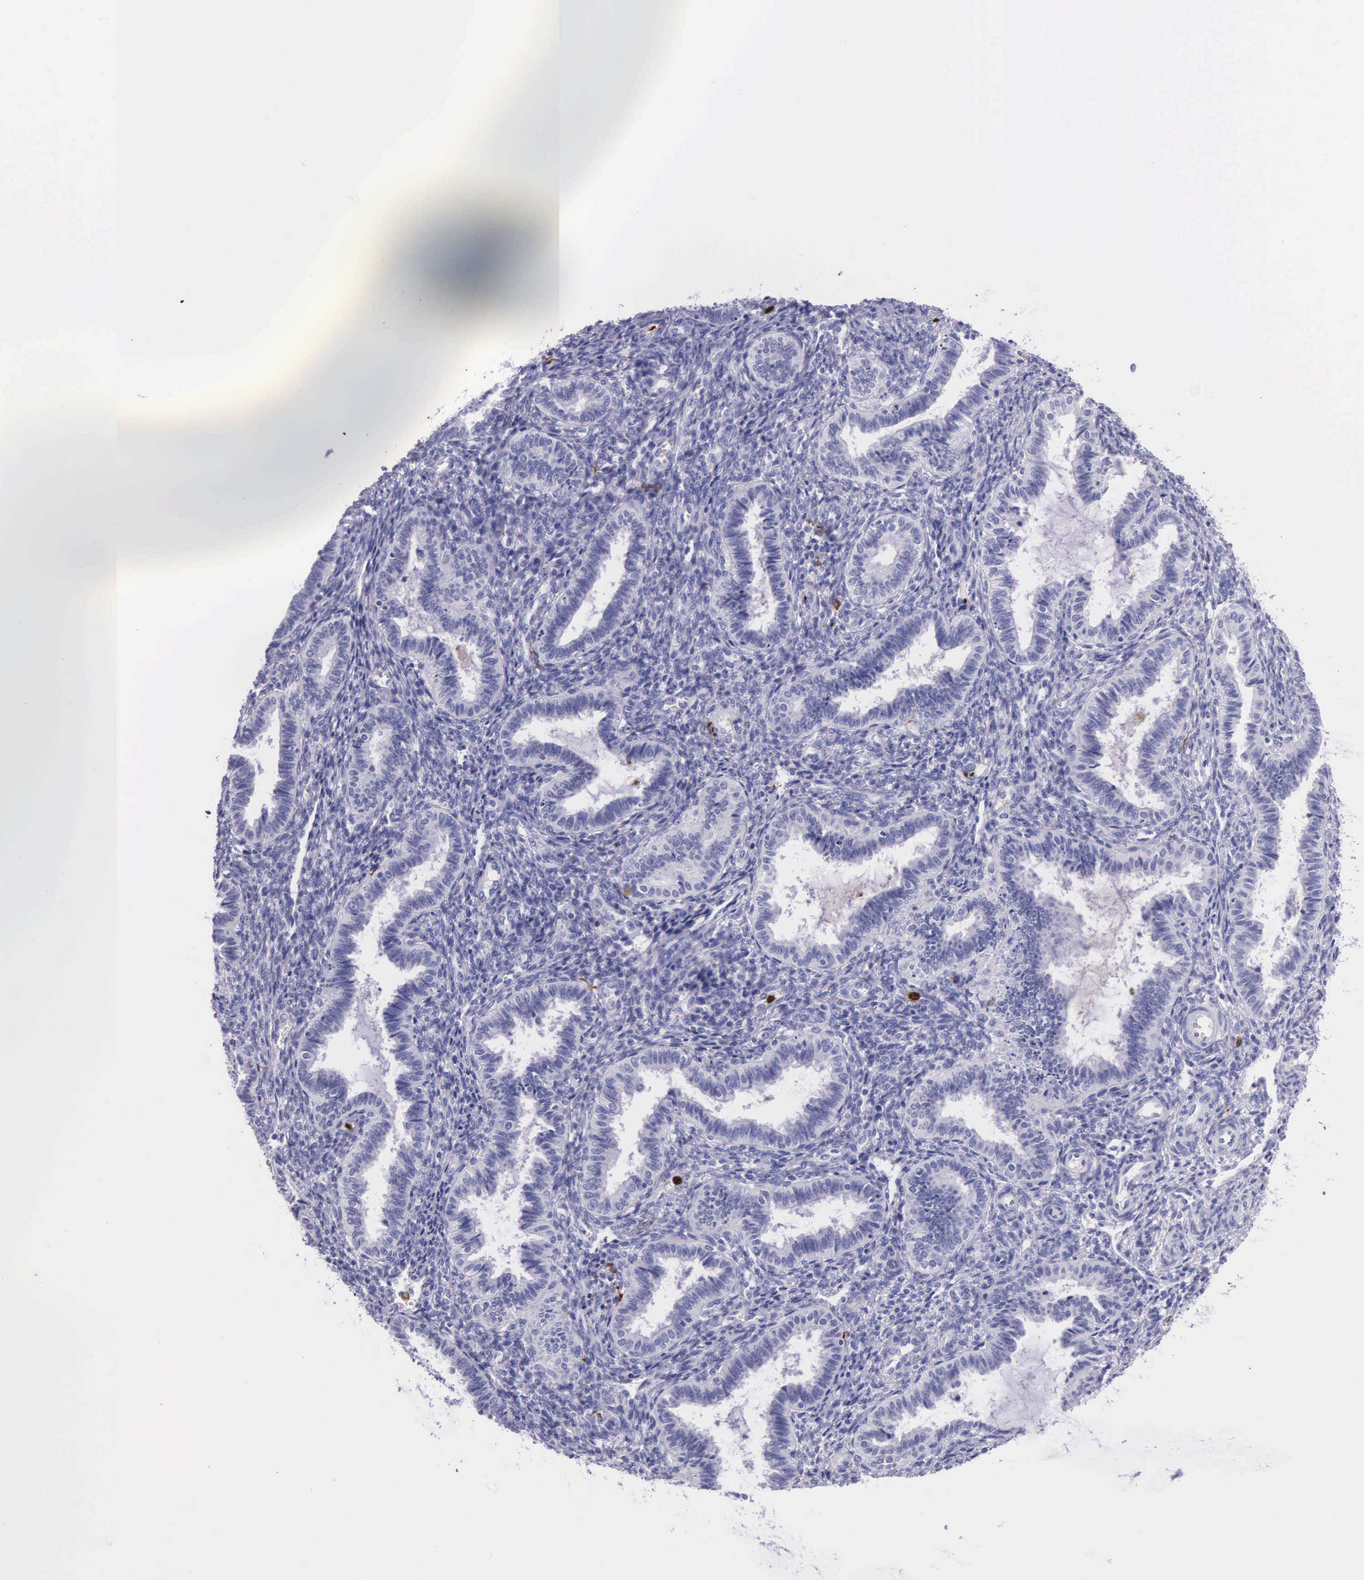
{"staining": {"intensity": "negative", "quantity": "none", "location": "none"}, "tissue": "endometrium", "cell_type": "Cells in endometrial stroma", "image_type": "normal", "snomed": [{"axis": "morphology", "description": "Normal tissue, NOS"}, {"axis": "topography", "description": "Endometrium"}], "caption": "Immunohistochemistry photomicrograph of benign endometrium: human endometrium stained with DAB (3,3'-diaminobenzidine) exhibits no significant protein staining in cells in endometrial stroma.", "gene": "FCN1", "patient": {"sex": "female", "age": 36}}